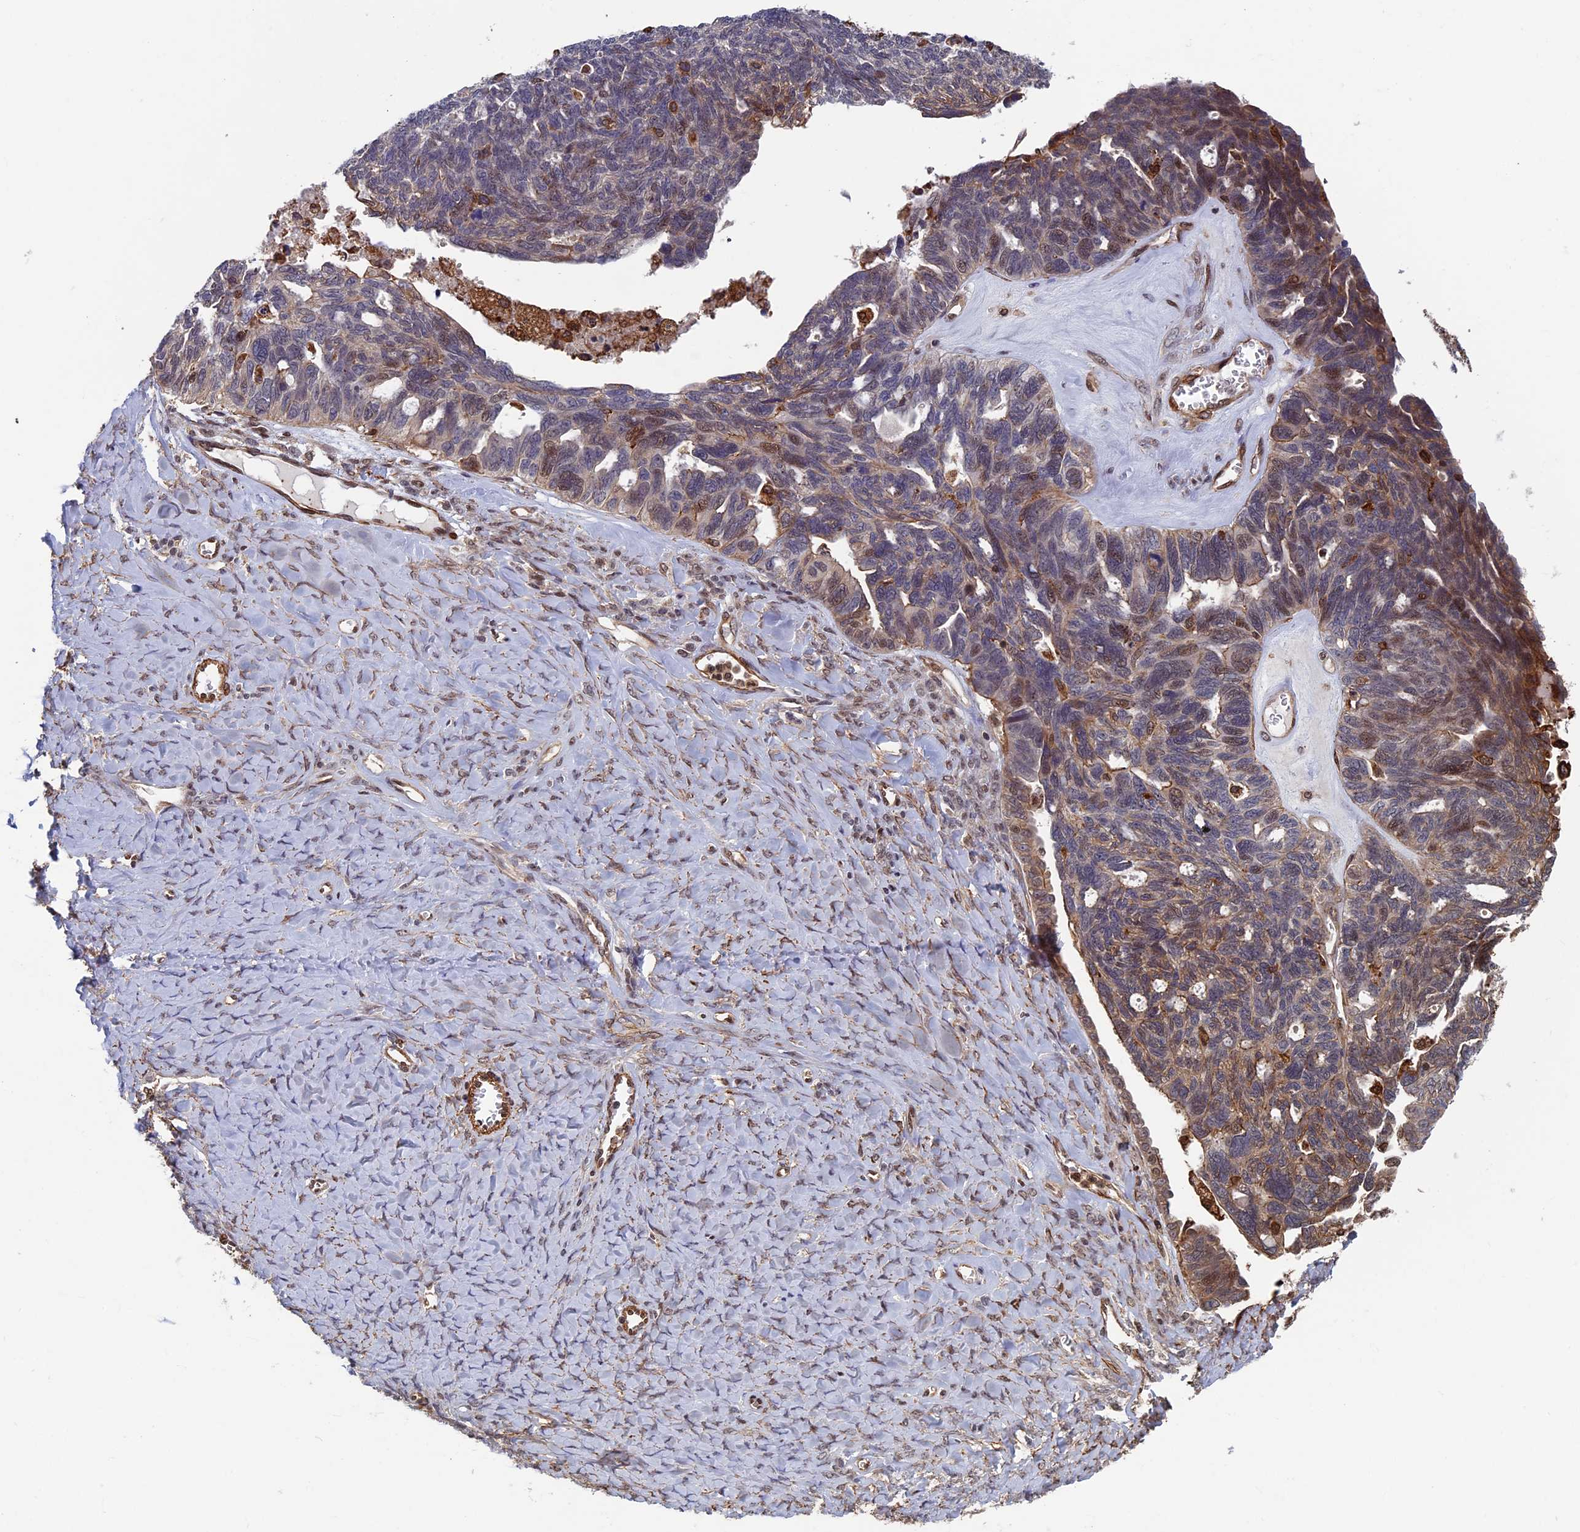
{"staining": {"intensity": "weak", "quantity": "<25%", "location": "cytoplasmic/membranous"}, "tissue": "ovarian cancer", "cell_type": "Tumor cells", "image_type": "cancer", "snomed": [{"axis": "morphology", "description": "Cystadenocarcinoma, serous, NOS"}, {"axis": "topography", "description": "Ovary"}], "caption": "This is an immunohistochemistry histopathology image of ovarian serous cystadenocarcinoma. There is no expression in tumor cells.", "gene": "CTDP1", "patient": {"sex": "female", "age": 79}}